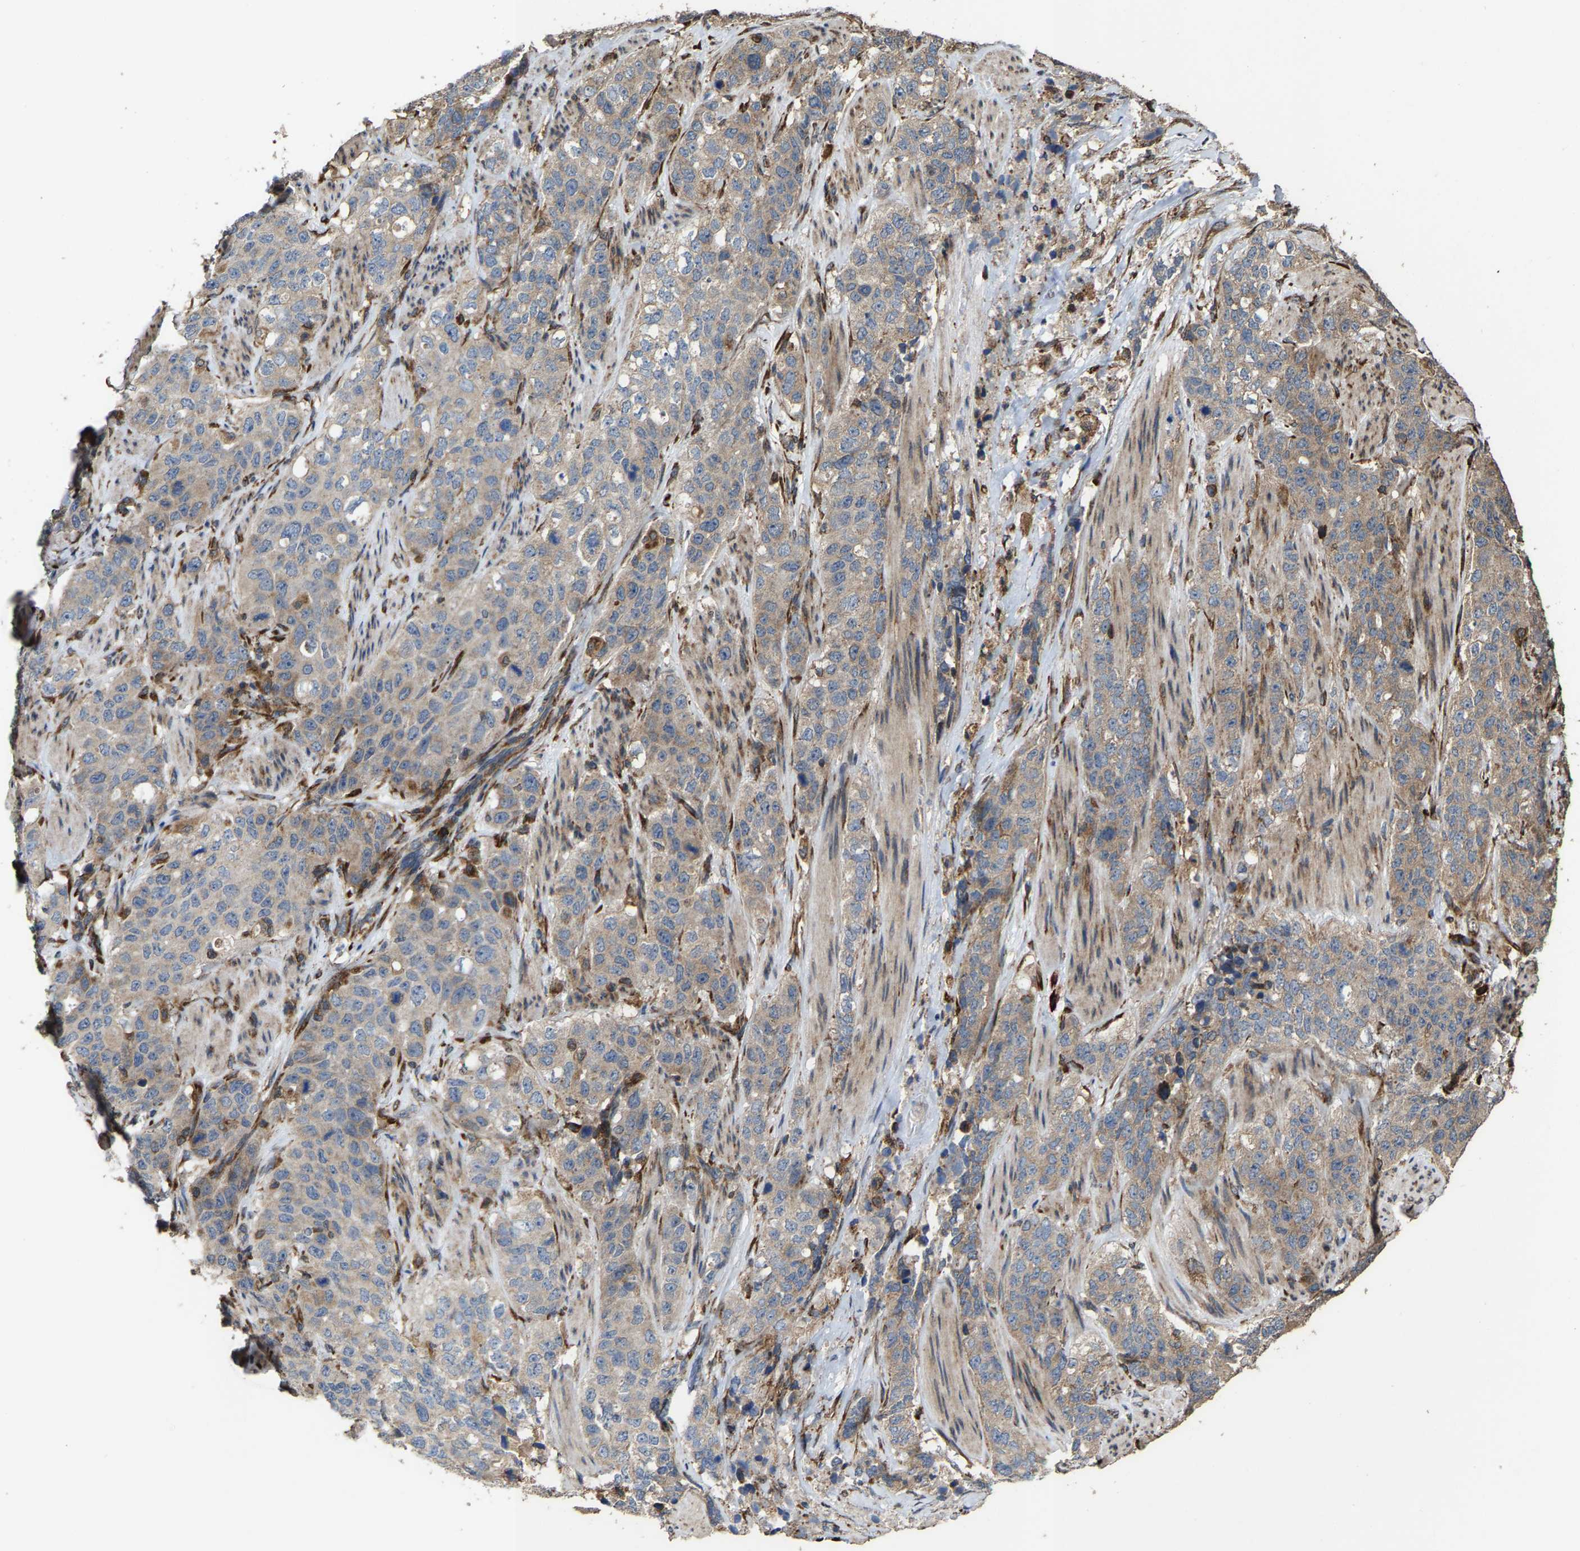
{"staining": {"intensity": "weak", "quantity": "25%-75%", "location": "cytoplasmic/membranous"}, "tissue": "stomach cancer", "cell_type": "Tumor cells", "image_type": "cancer", "snomed": [{"axis": "morphology", "description": "Adenocarcinoma, NOS"}, {"axis": "topography", "description": "Stomach"}], "caption": "Brown immunohistochemical staining in stomach cancer shows weak cytoplasmic/membranous staining in about 25%-75% of tumor cells. The staining was performed using DAB, with brown indicating positive protein expression. Nuclei are stained blue with hematoxylin.", "gene": "FGD3", "patient": {"sex": "male", "age": 48}}